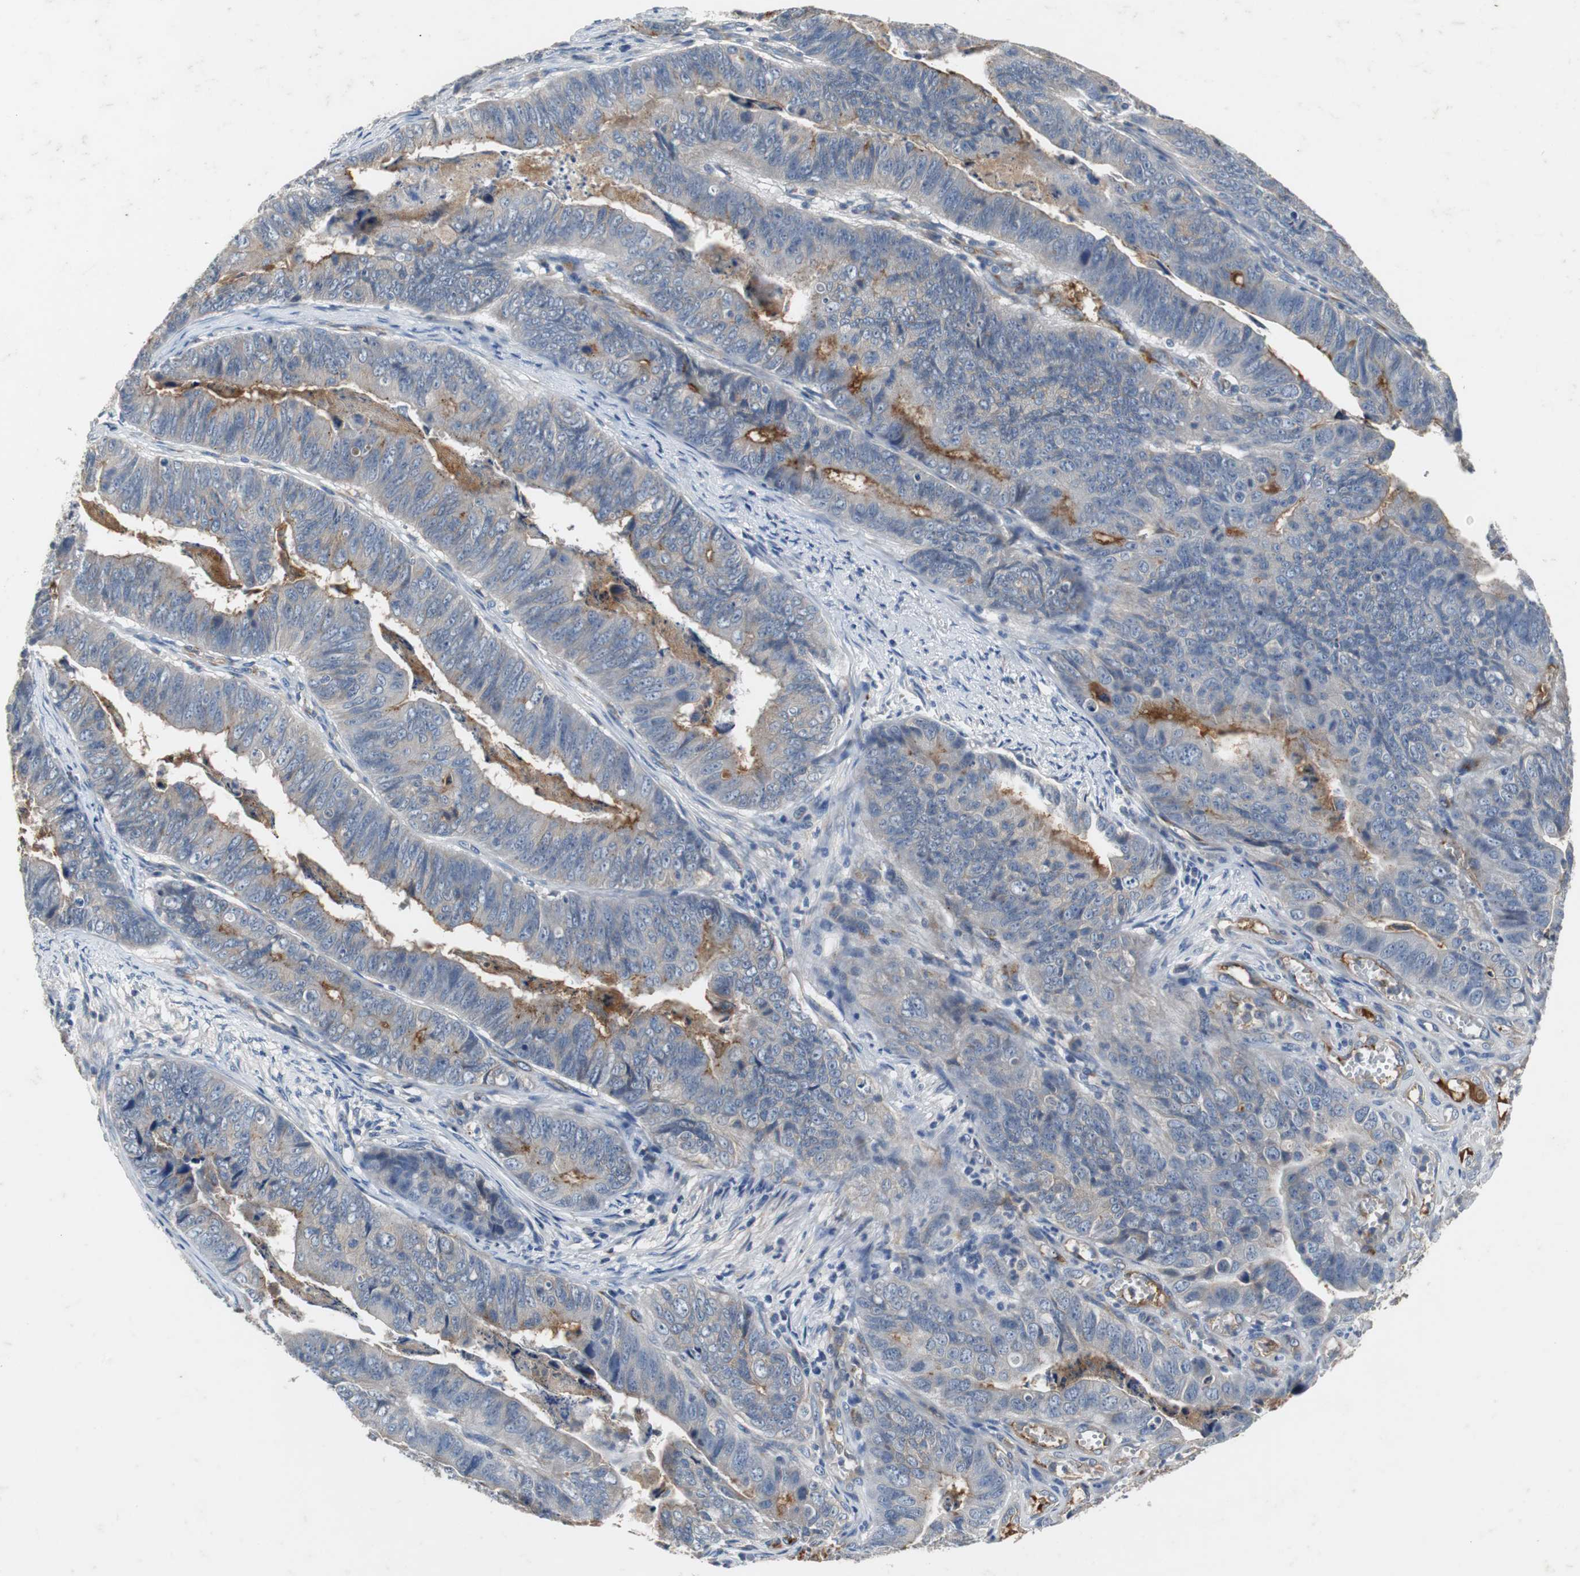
{"staining": {"intensity": "weak", "quantity": "25%-75%", "location": "cytoplasmic/membranous"}, "tissue": "stomach cancer", "cell_type": "Tumor cells", "image_type": "cancer", "snomed": [{"axis": "morphology", "description": "Adenocarcinoma, NOS"}, {"axis": "topography", "description": "Stomach, lower"}], "caption": "This is an image of IHC staining of stomach adenocarcinoma, which shows weak expression in the cytoplasmic/membranous of tumor cells.", "gene": "SORT1", "patient": {"sex": "male", "age": 77}}